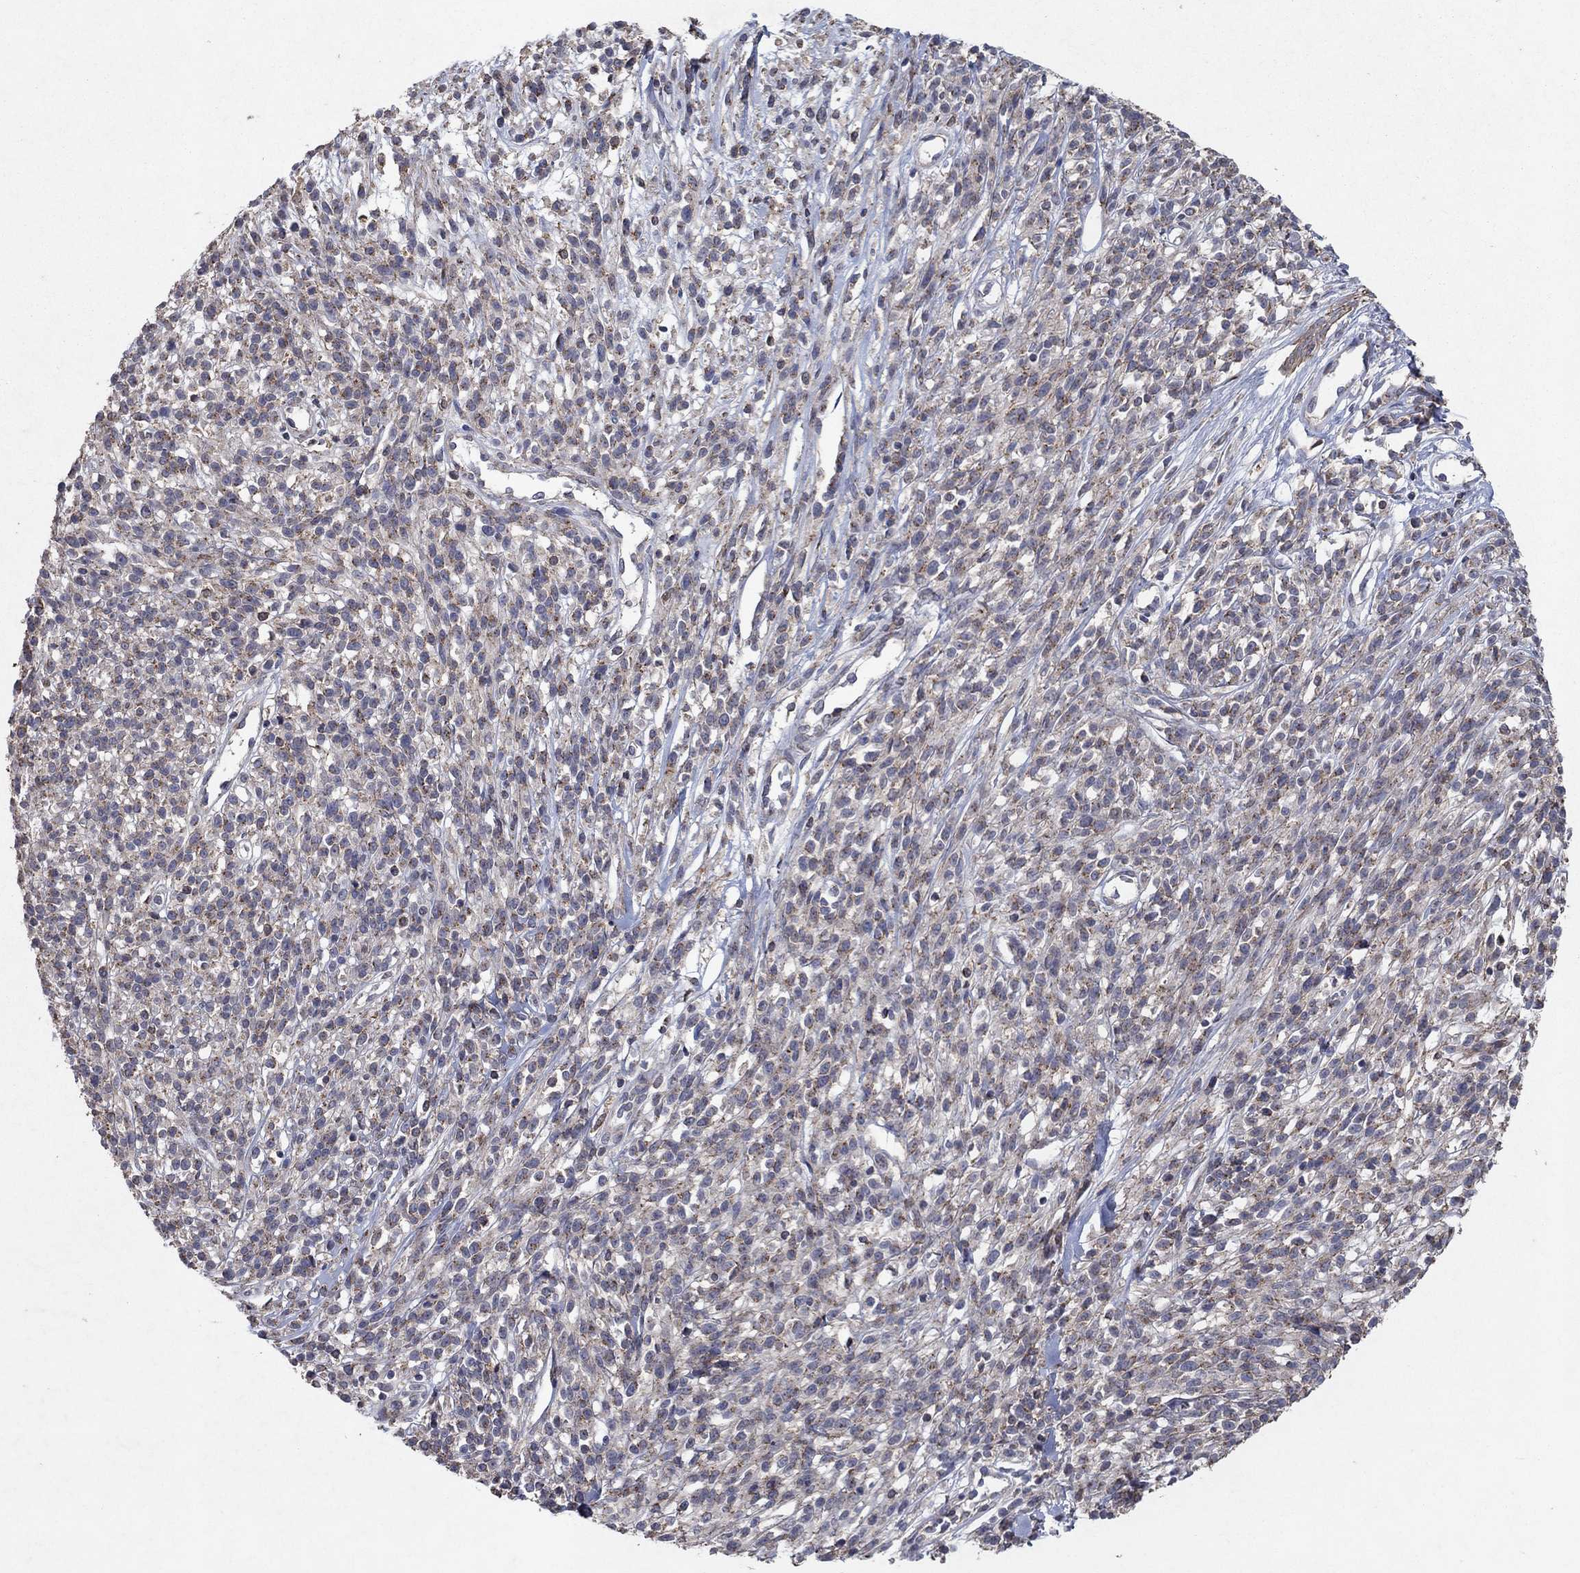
{"staining": {"intensity": "strong", "quantity": "25%-75%", "location": "cytoplasmic/membranous"}, "tissue": "melanoma", "cell_type": "Tumor cells", "image_type": "cancer", "snomed": [{"axis": "morphology", "description": "Malignant melanoma, NOS"}, {"axis": "topography", "description": "Skin"}, {"axis": "topography", "description": "Skin of trunk"}], "caption": "A high-resolution photomicrograph shows IHC staining of melanoma, which displays strong cytoplasmic/membranous staining in approximately 25%-75% of tumor cells. The staining is performed using DAB brown chromogen to label protein expression. The nuclei are counter-stained blue using hematoxylin.", "gene": "FRG1", "patient": {"sex": "male", "age": 74}}